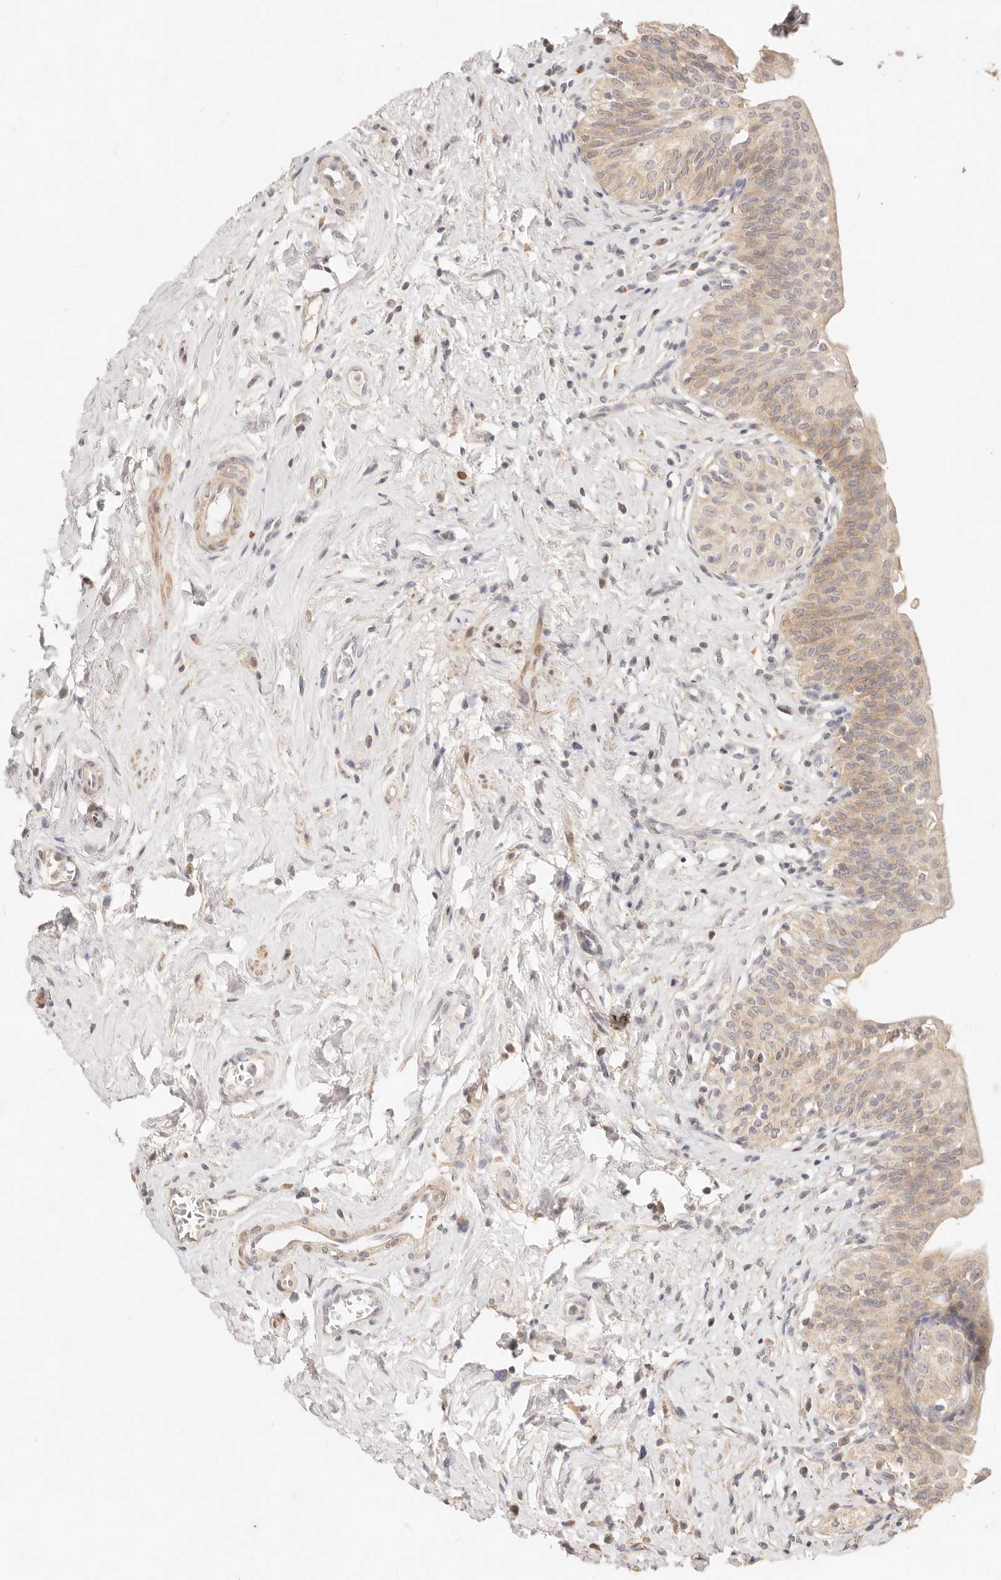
{"staining": {"intensity": "weak", "quantity": ">75%", "location": "cytoplasmic/membranous"}, "tissue": "urinary bladder", "cell_type": "Urothelial cells", "image_type": "normal", "snomed": [{"axis": "morphology", "description": "Normal tissue, NOS"}, {"axis": "topography", "description": "Urinary bladder"}], "caption": "This is a photomicrograph of immunohistochemistry staining of normal urinary bladder, which shows weak expression in the cytoplasmic/membranous of urothelial cells.", "gene": "RUBCNL", "patient": {"sex": "male", "age": 83}}